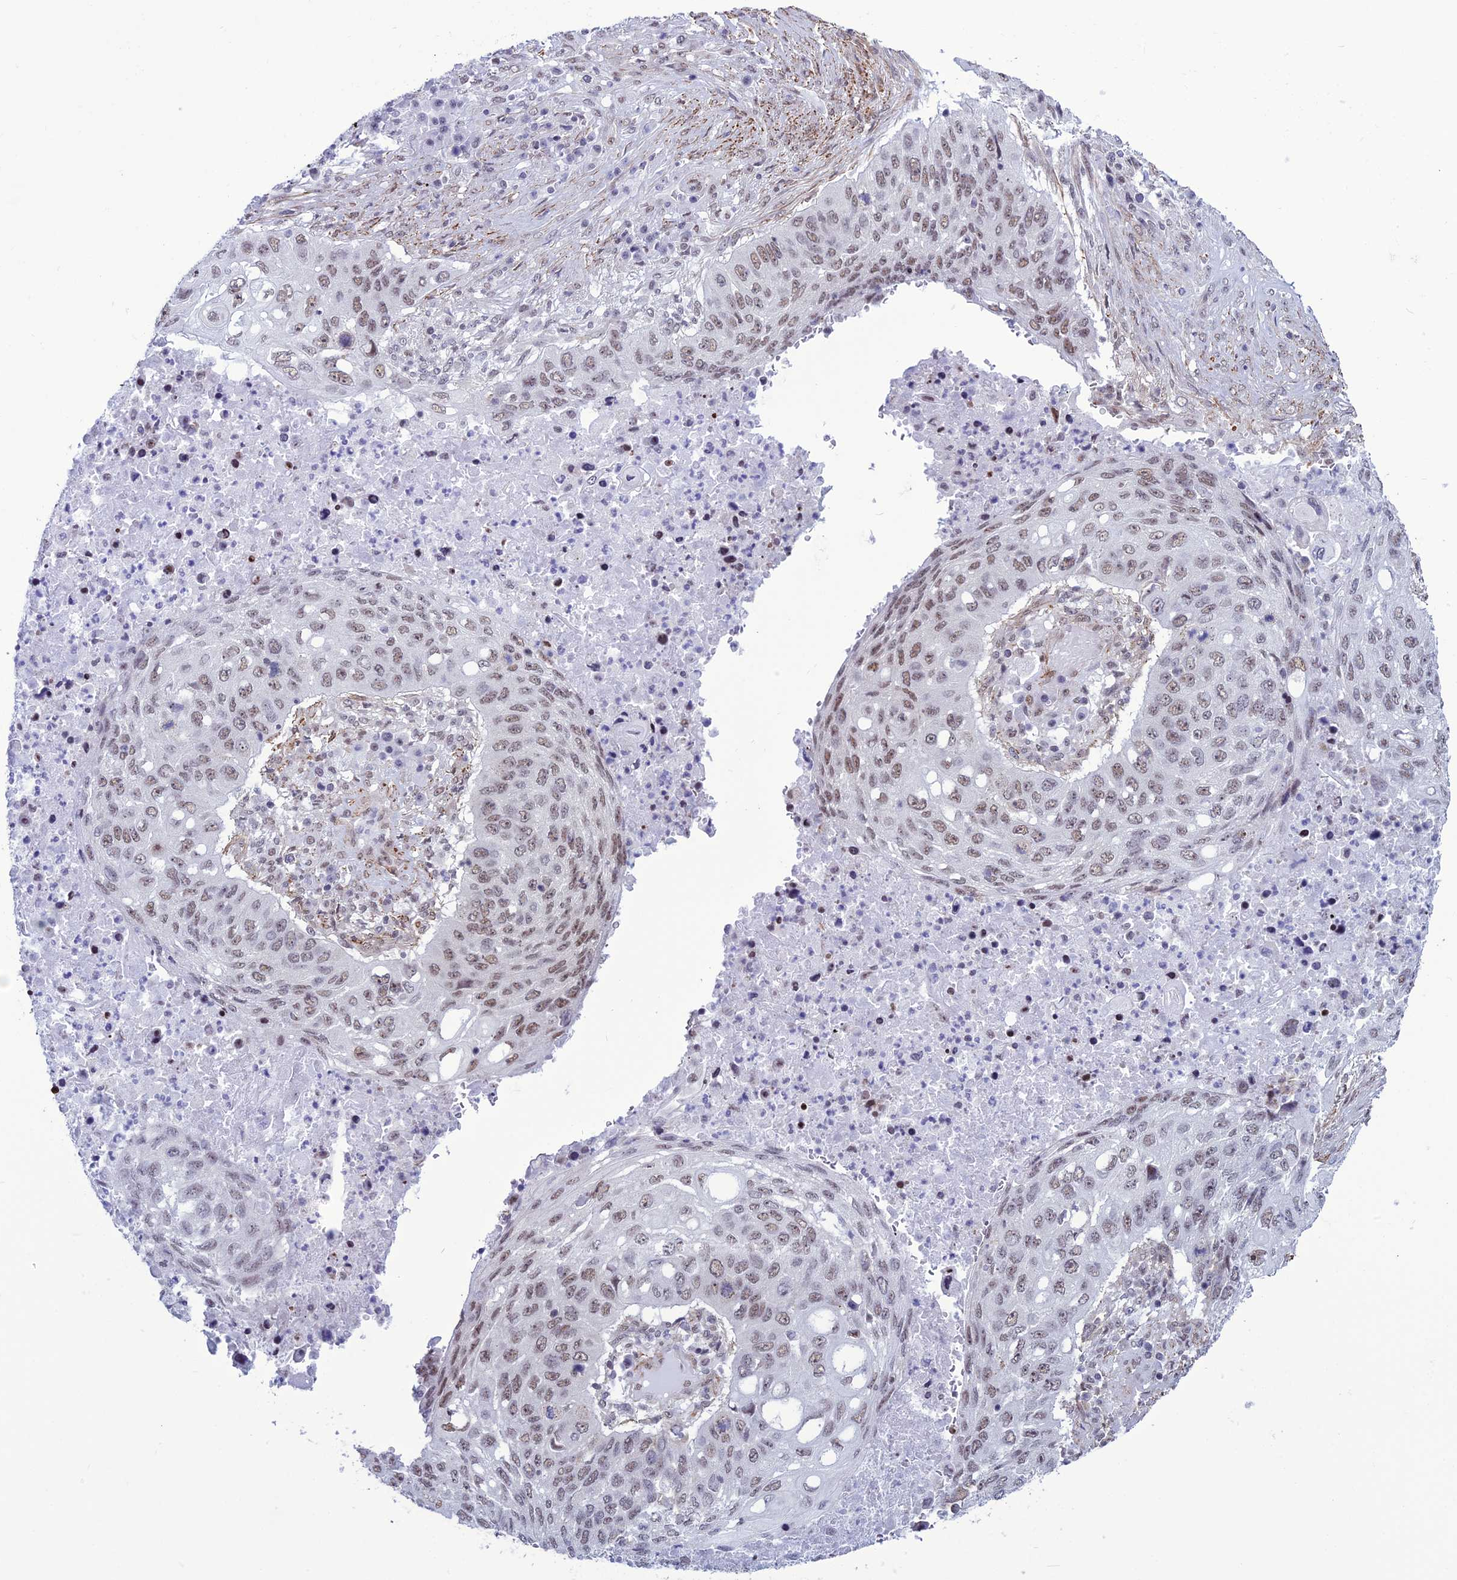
{"staining": {"intensity": "weak", "quantity": ">75%", "location": "nuclear"}, "tissue": "lung cancer", "cell_type": "Tumor cells", "image_type": "cancer", "snomed": [{"axis": "morphology", "description": "Squamous cell carcinoma, NOS"}, {"axis": "topography", "description": "Lung"}], "caption": "Brown immunohistochemical staining in lung cancer (squamous cell carcinoma) demonstrates weak nuclear positivity in about >75% of tumor cells.", "gene": "U2AF1", "patient": {"sex": "female", "age": 63}}